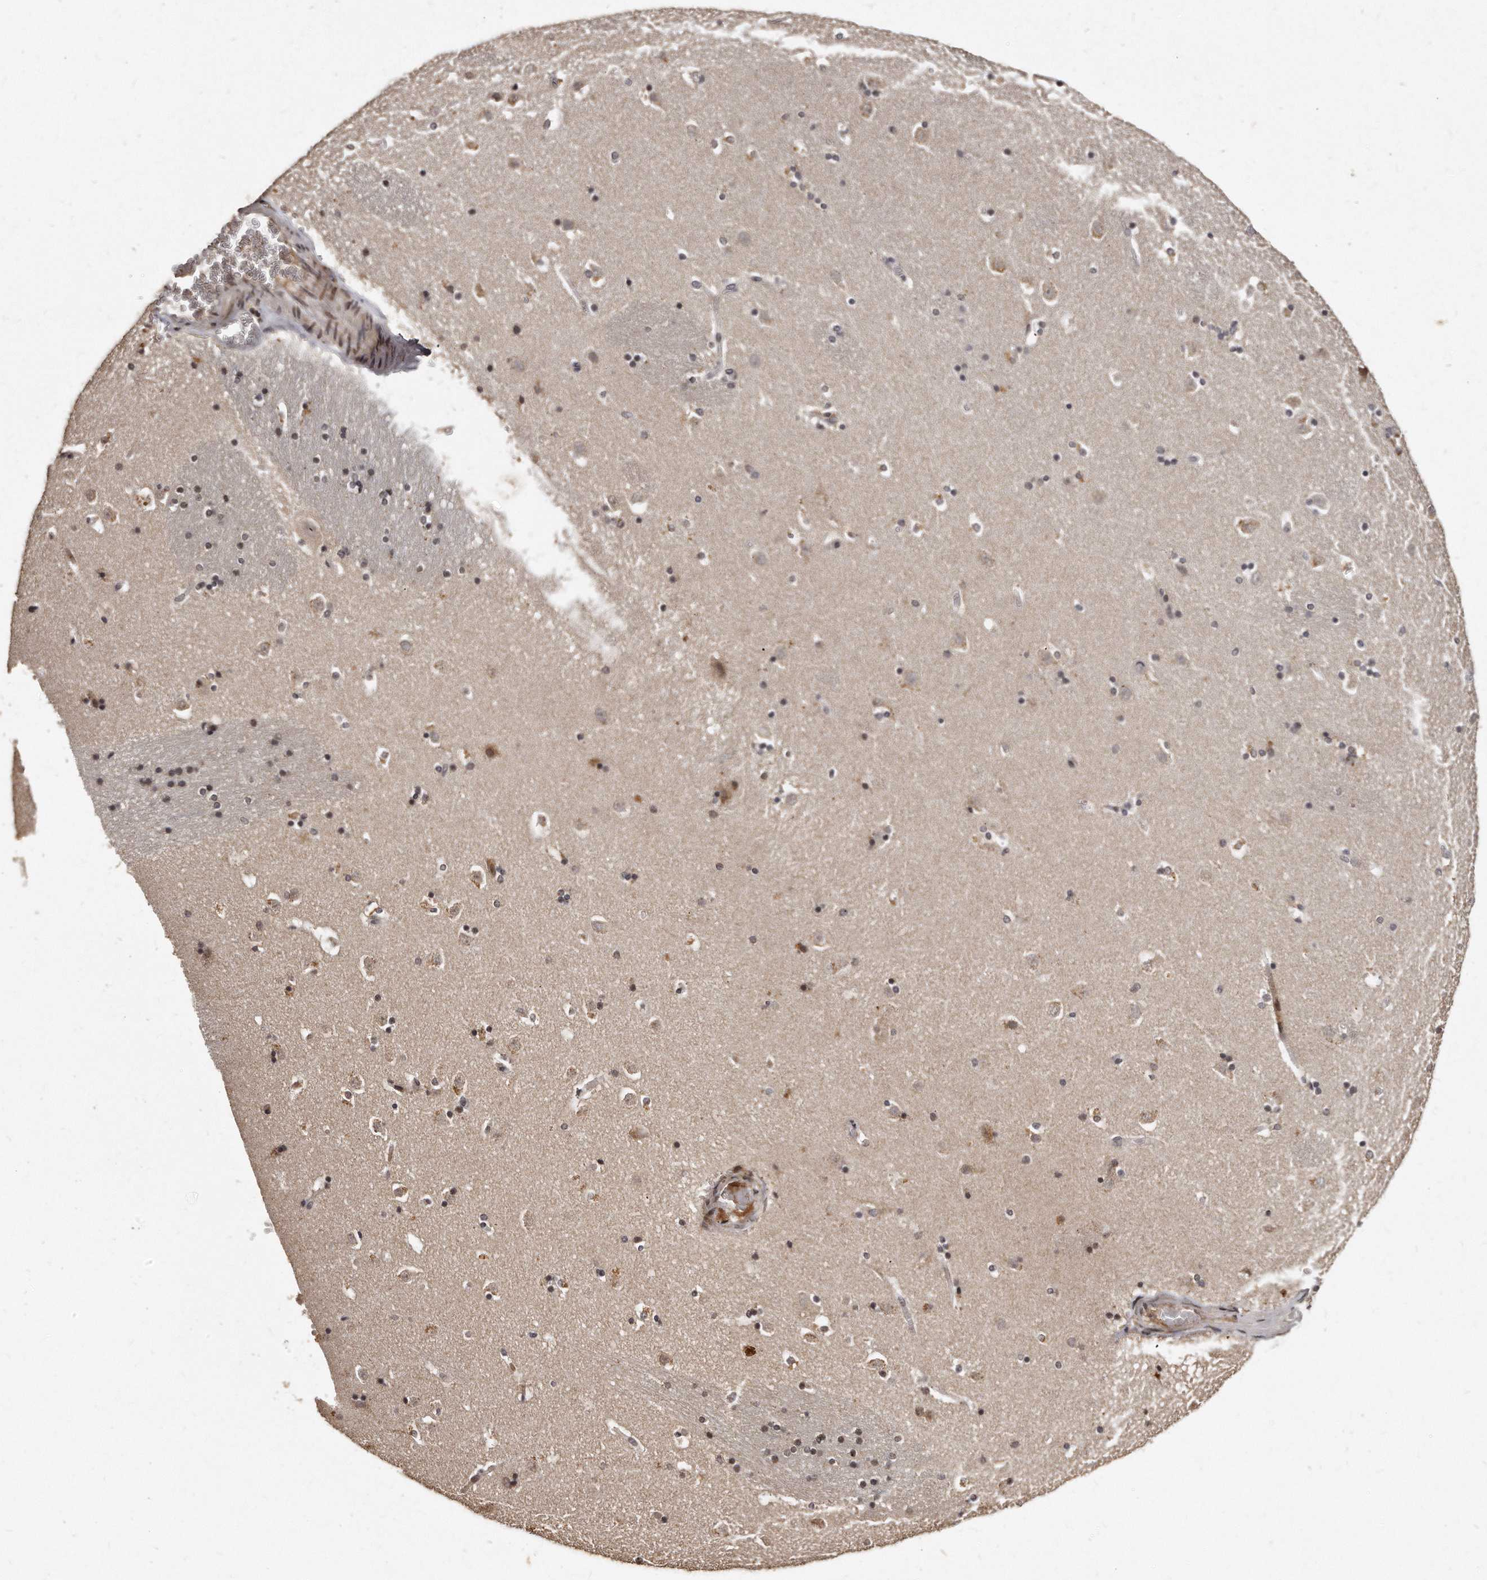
{"staining": {"intensity": "moderate", "quantity": "<25%", "location": "cytoplasmic/membranous,nuclear"}, "tissue": "caudate", "cell_type": "Glial cells", "image_type": "normal", "snomed": [{"axis": "morphology", "description": "Normal tissue, NOS"}, {"axis": "topography", "description": "Lateral ventricle wall"}], "caption": "About <25% of glial cells in unremarkable human caudate exhibit moderate cytoplasmic/membranous,nuclear protein positivity as visualized by brown immunohistochemical staining.", "gene": "TSHR", "patient": {"sex": "male", "age": 45}}